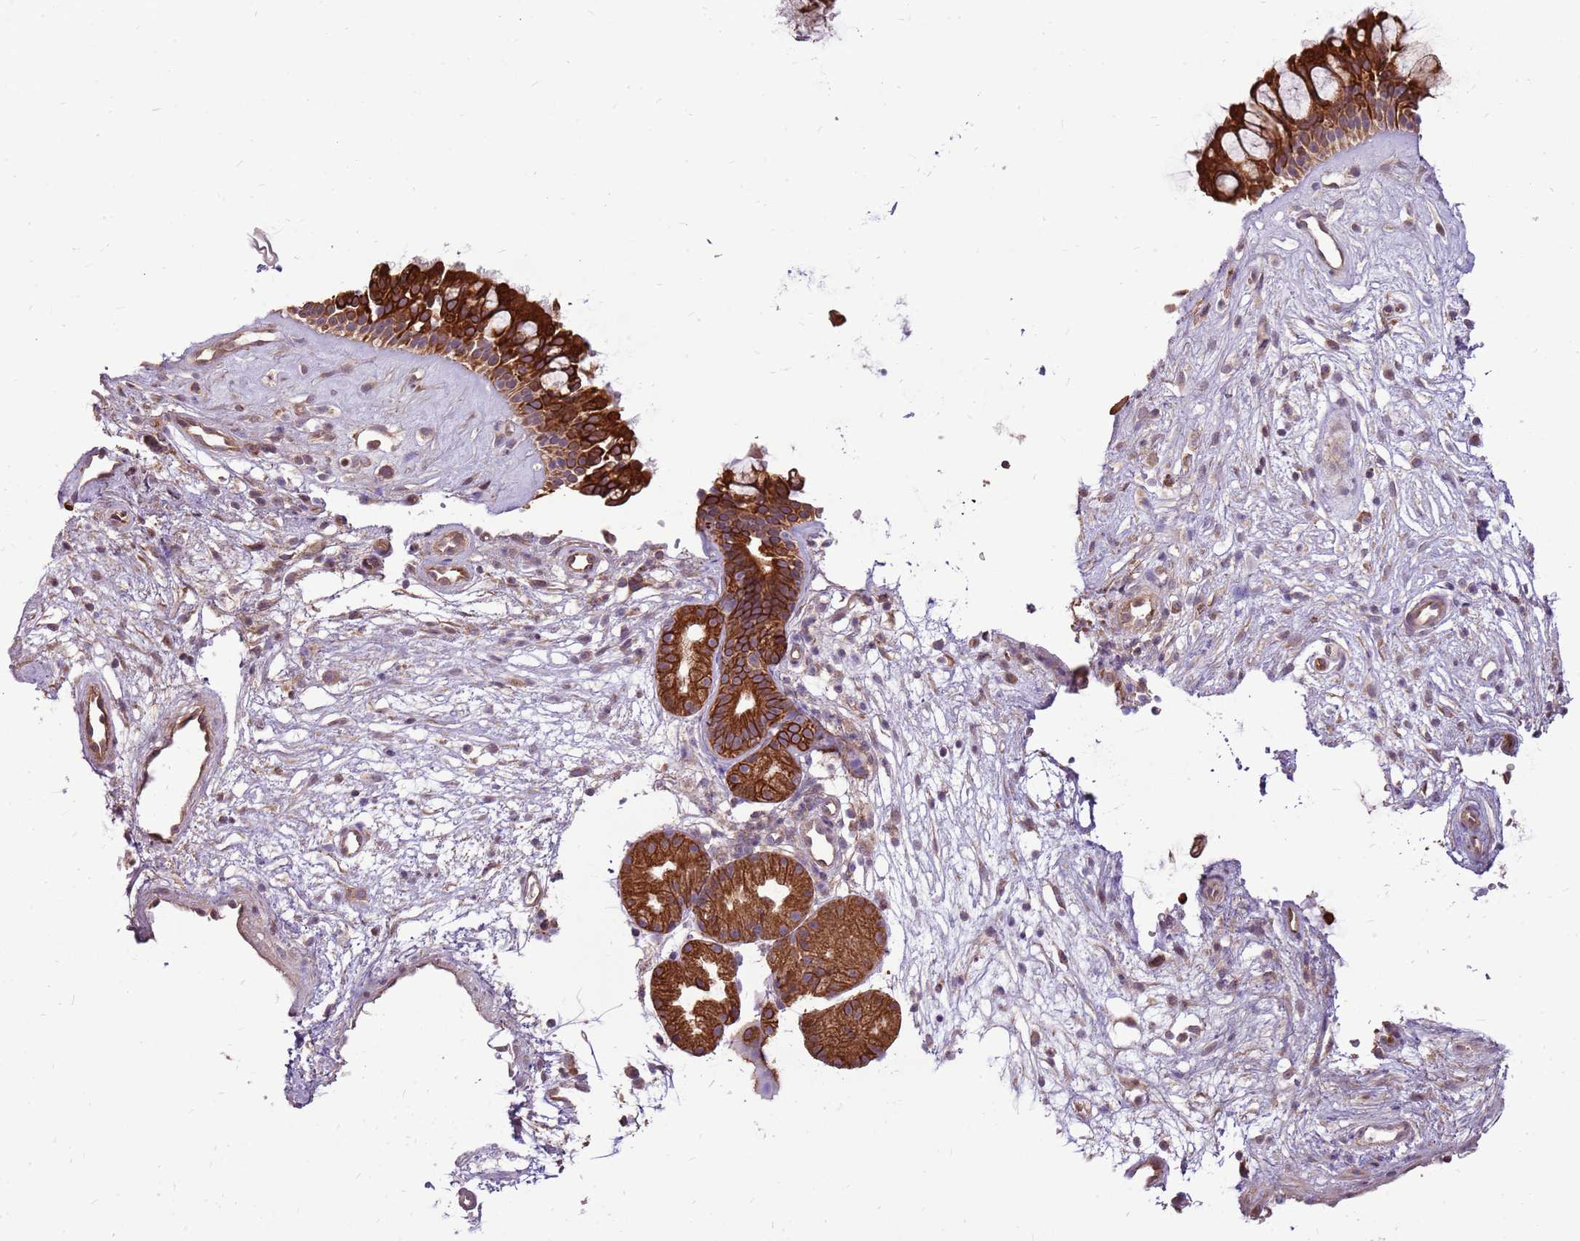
{"staining": {"intensity": "strong", "quantity": ">75%", "location": "cytoplasmic/membranous"}, "tissue": "nasopharynx", "cell_type": "Respiratory epithelial cells", "image_type": "normal", "snomed": [{"axis": "morphology", "description": "Normal tissue, NOS"}, {"axis": "topography", "description": "Nasopharynx"}], "caption": "Immunohistochemistry (IHC) micrograph of normal nasopharynx: nasopharynx stained using immunohistochemistry demonstrates high levels of strong protein expression localized specifically in the cytoplasmic/membranous of respiratory epithelial cells, appearing as a cytoplasmic/membranous brown color.", "gene": "WASHC4", "patient": {"sex": "male", "age": 32}}